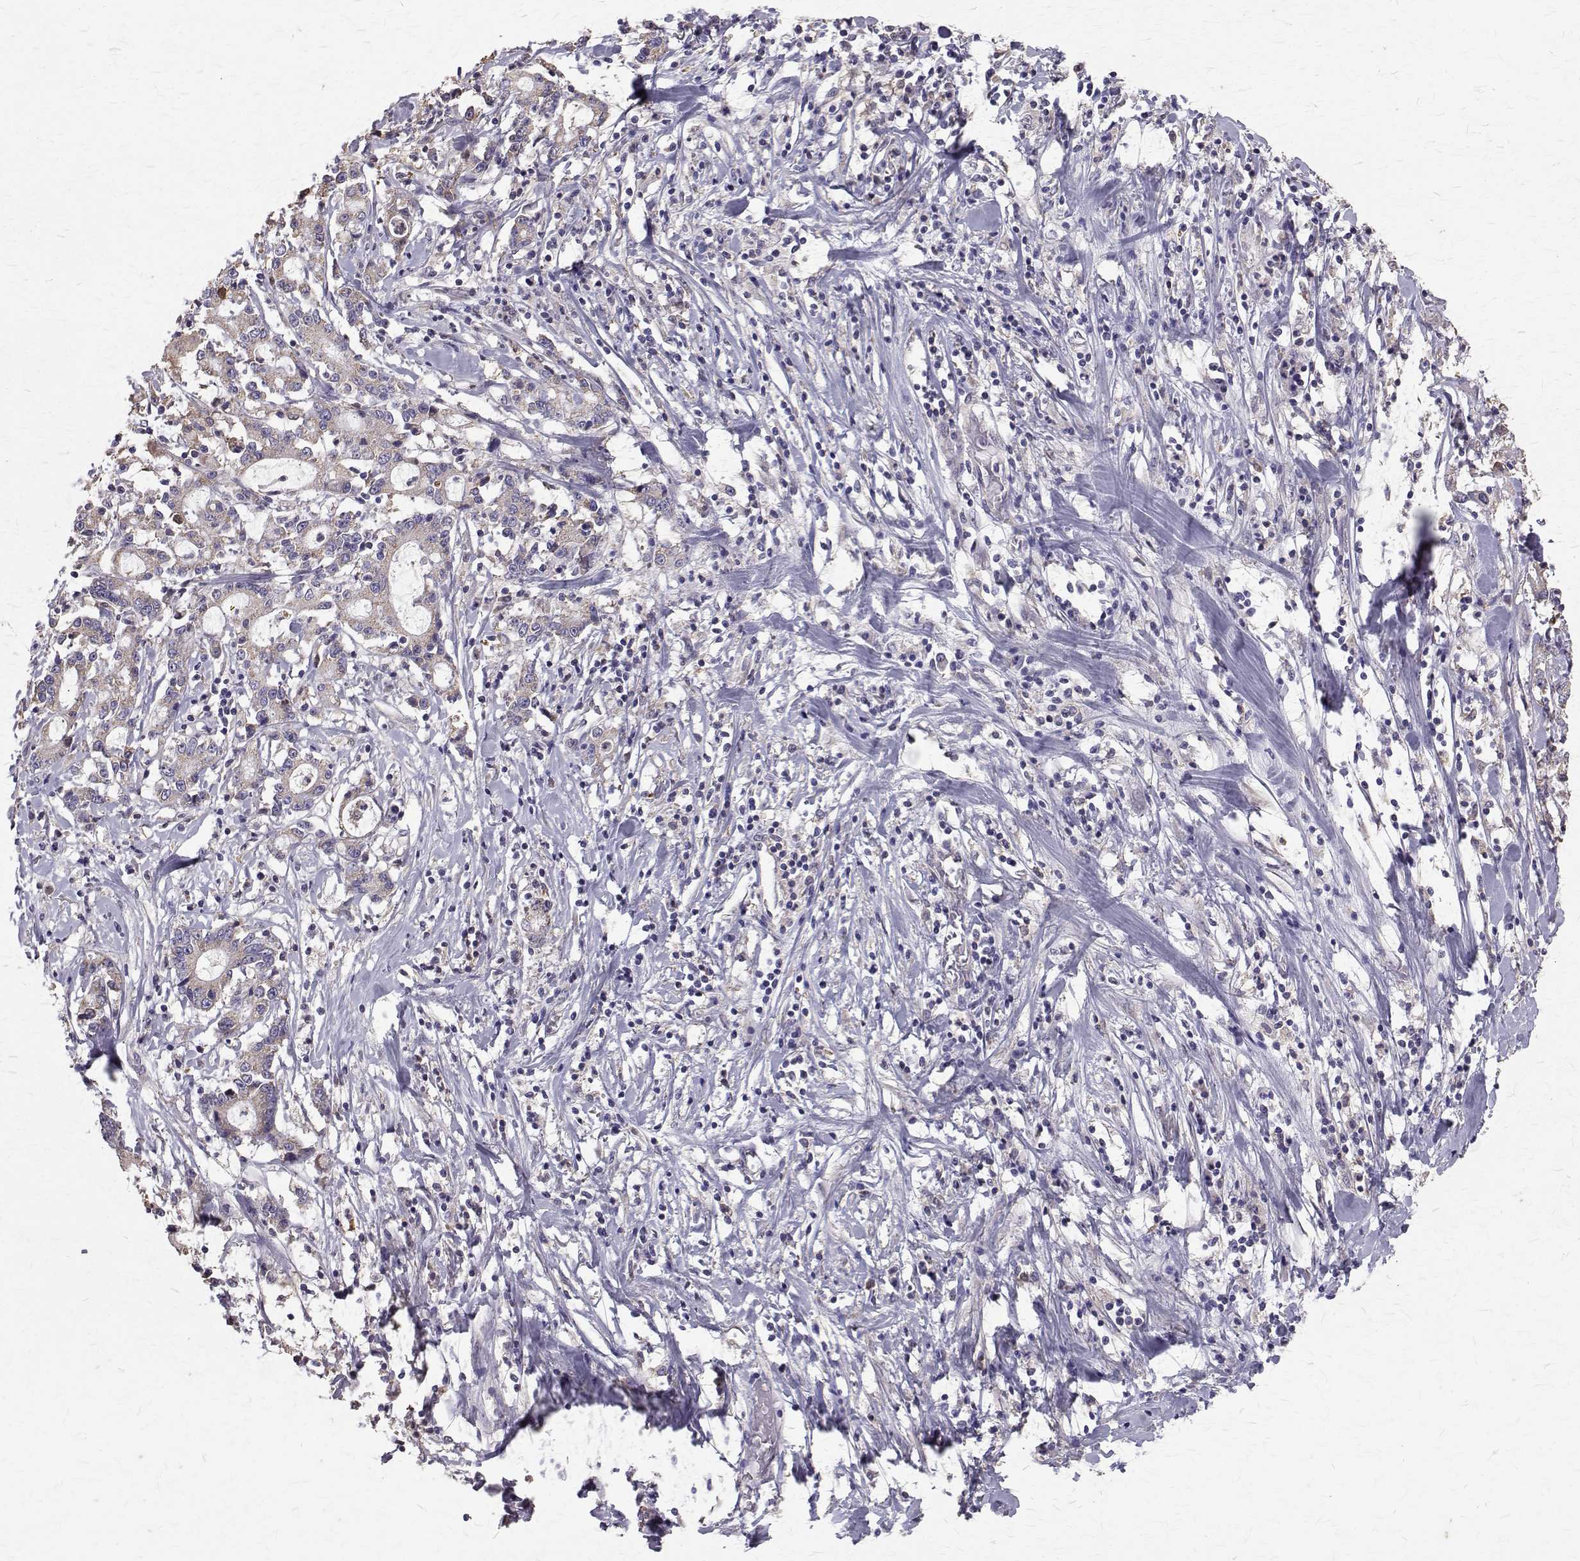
{"staining": {"intensity": "negative", "quantity": "none", "location": "none"}, "tissue": "stomach cancer", "cell_type": "Tumor cells", "image_type": "cancer", "snomed": [{"axis": "morphology", "description": "Adenocarcinoma, NOS"}, {"axis": "topography", "description": "Stomach, upper"}], "caption": "An image of human stomach cancer is negative for staining in tumor cells. Nuclei are stained in blue.", "gene": "CCDC89", "patient": {"sex": "male", "age": 68}}